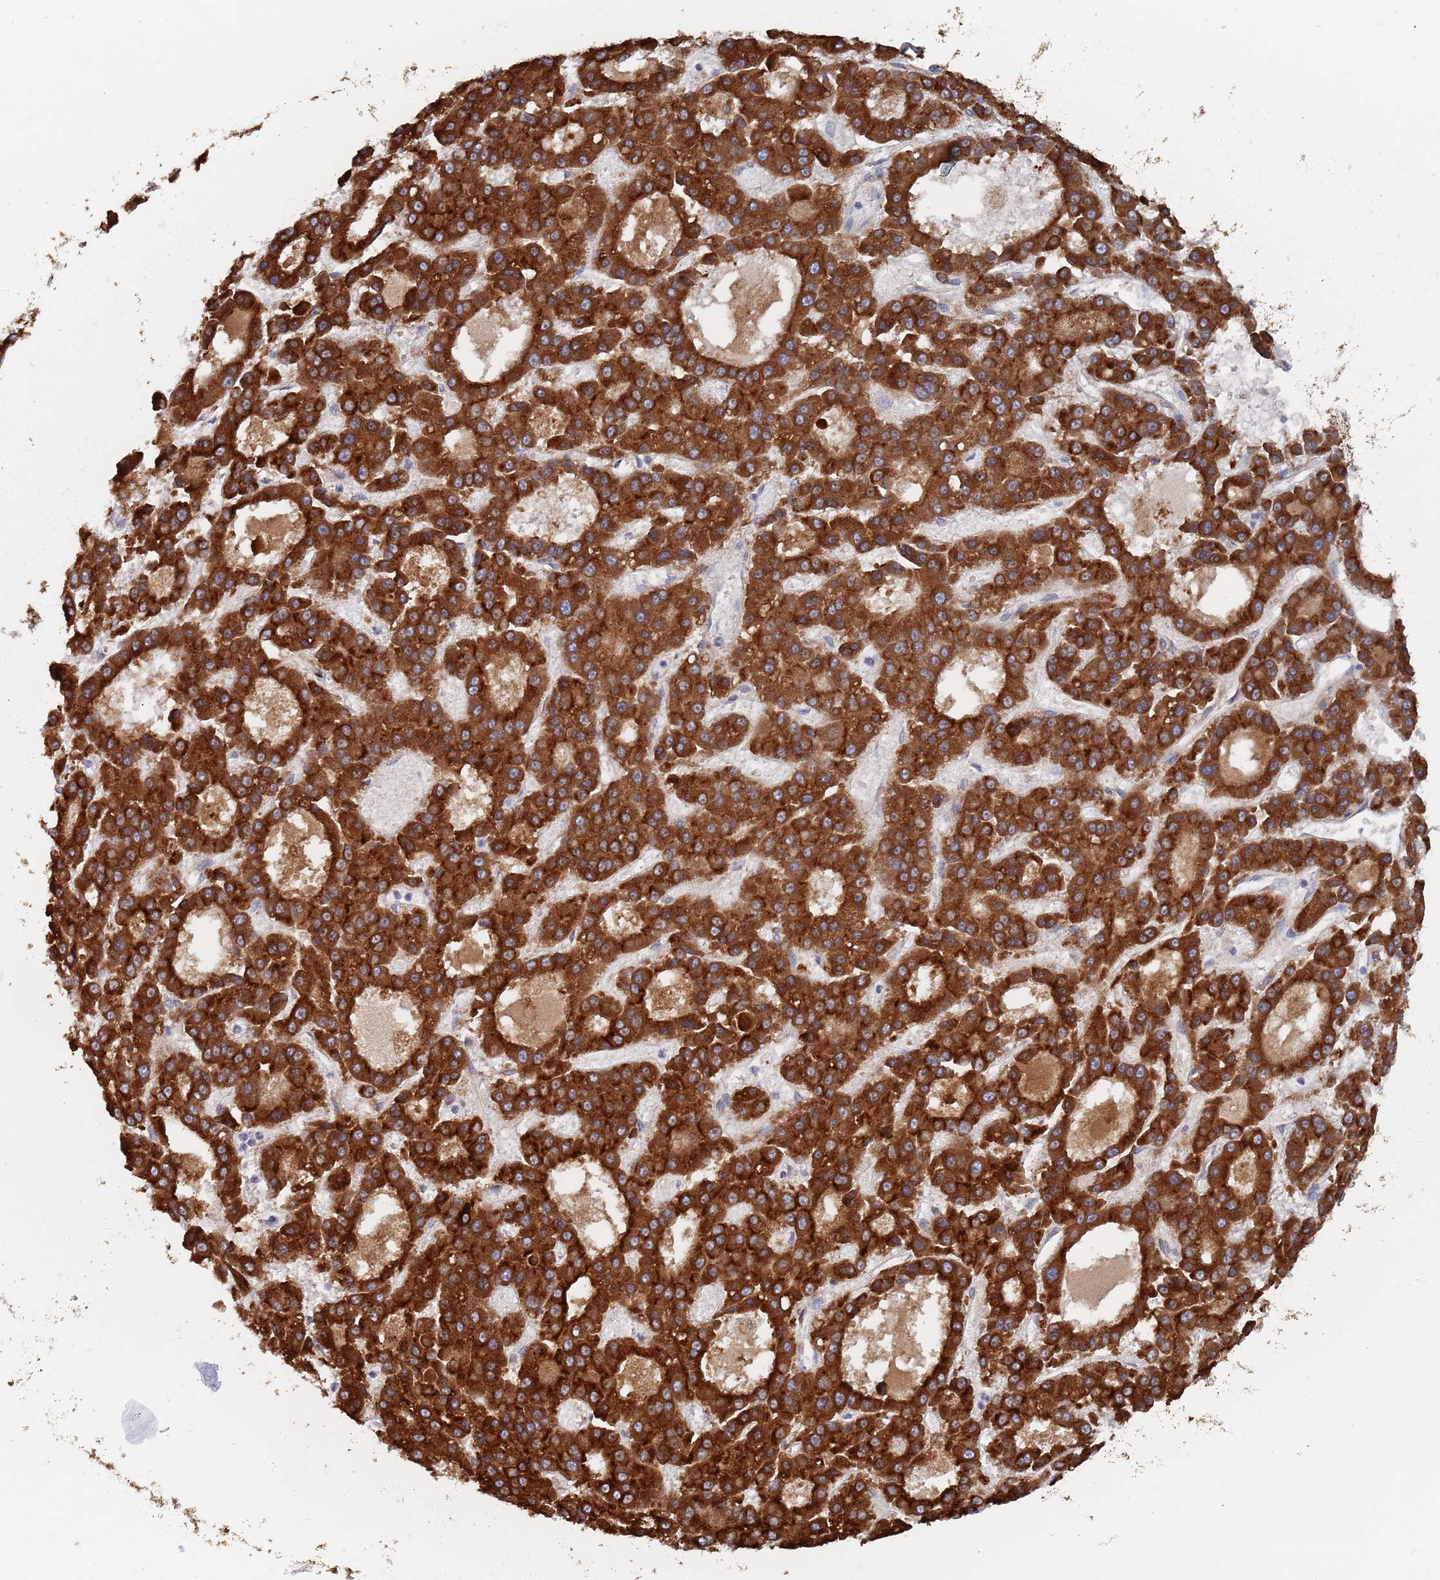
{"staining": {"intensity": "strong", "quantity": ">75%", "location": "cytoplasmic/membranous"}, "tissue": "liver cancer", "cell_type": "Tumor cells", "image_type": "cancer", "snomed": [{"axis": "morphology", "description": "Carcinoma, Hepatocellular, NOS"}, {"axis": "topography", "description": "Liver"}], "caption": "Hepatocellular carcinoma (liver) tissue reveals strong cytoplasmic/membranous positivity in approximately >75% of tumor cells Ihc stains the protein in brown and the nuclei are stained blue.", "gene": "ZNF140", "patient": {"sex": "male", "age": 70}}